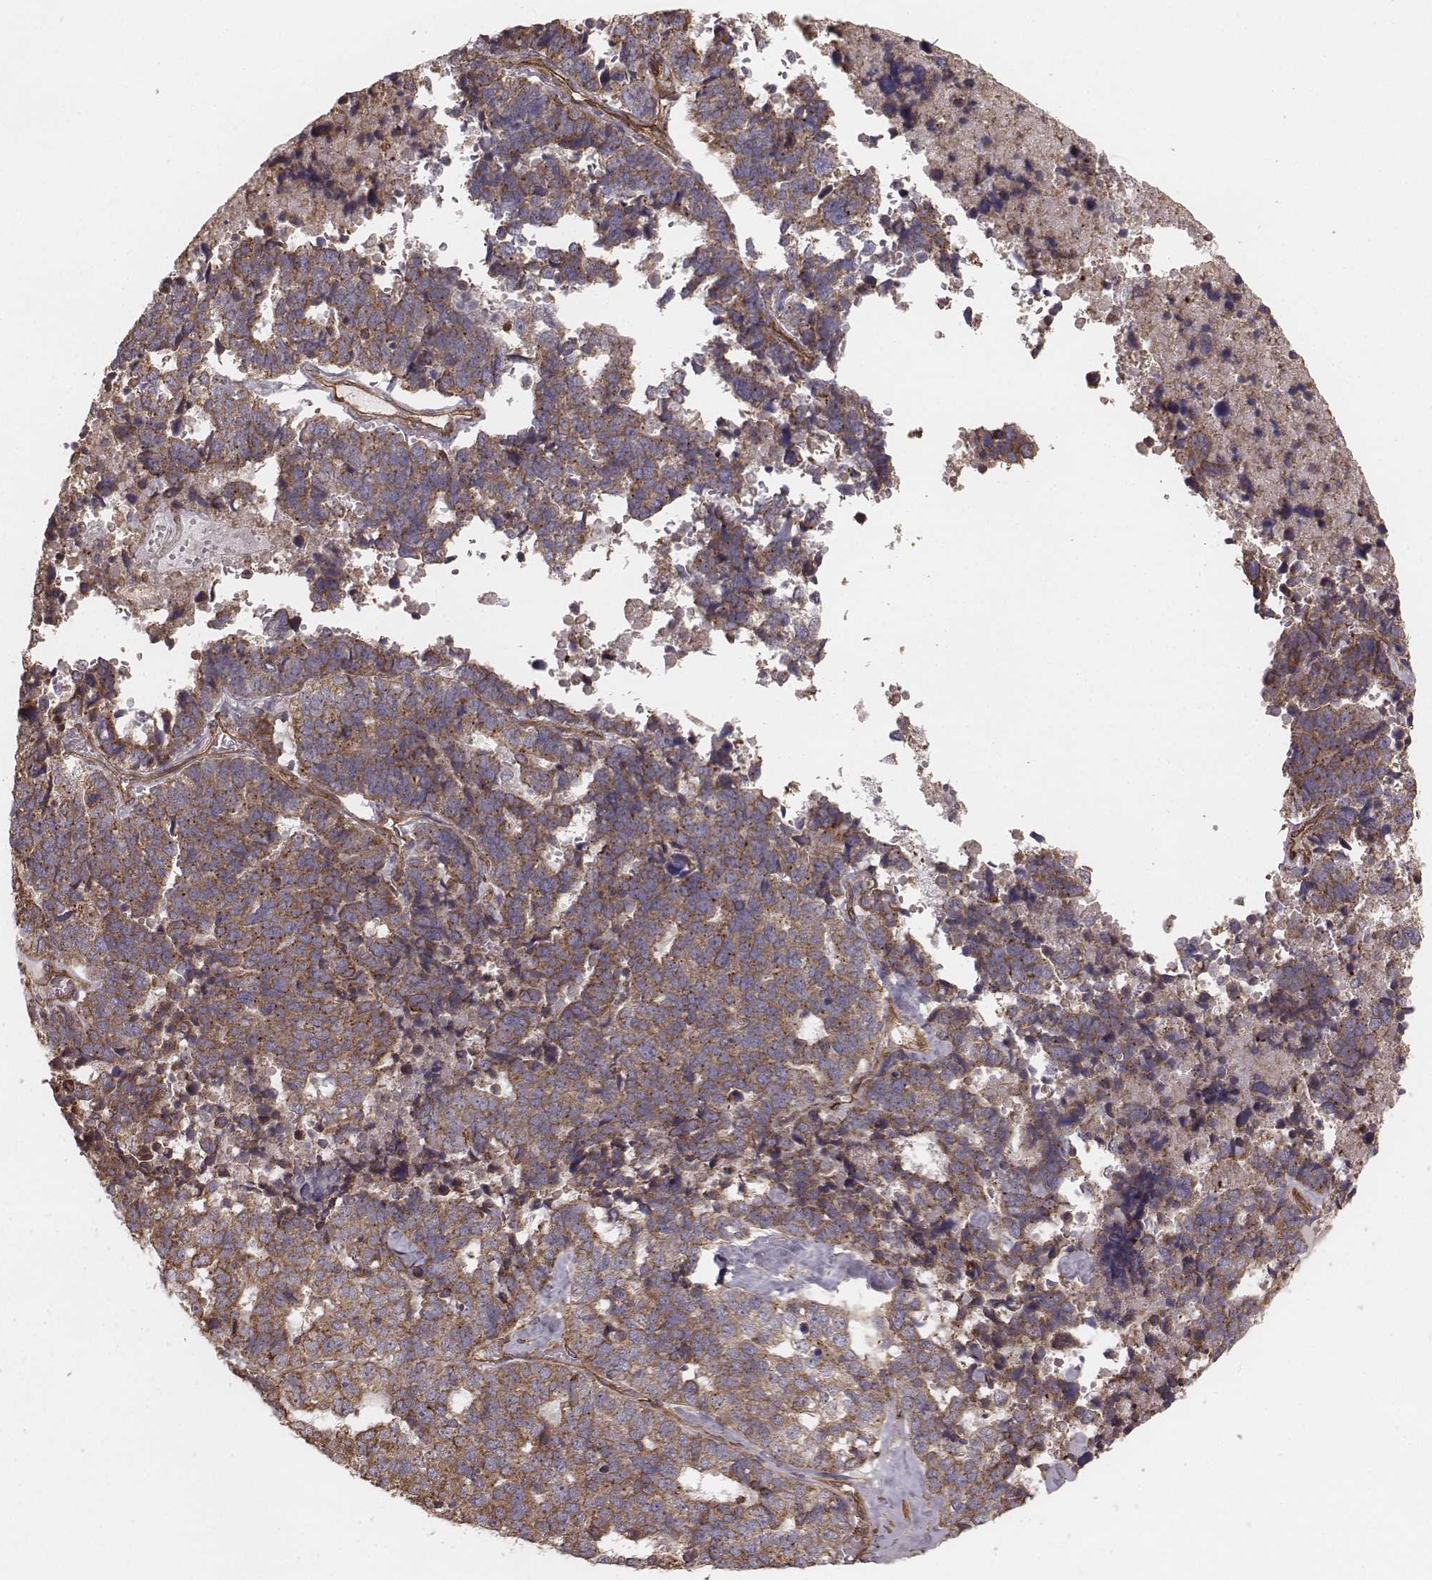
{"staining": {"intensity": "weak", "quantity": ">75%", "location": "cytoplasmic/membranous"}, "tissue": "stomach cancer", "cell_type": "Tumor cells", "image_type": "cancer", "snomed": [{"axis": "morphology", "description": "Adenocarcinoma, NOS"}, {"axis": "topography", "description": "Stomach"}], "caption": "Human adenocarcinoma (stomach) stained with a protein marker exhibits weak staining in tumor cells.", "gene": "PALMD", "patient": {"sex": "male", "age": 69}}